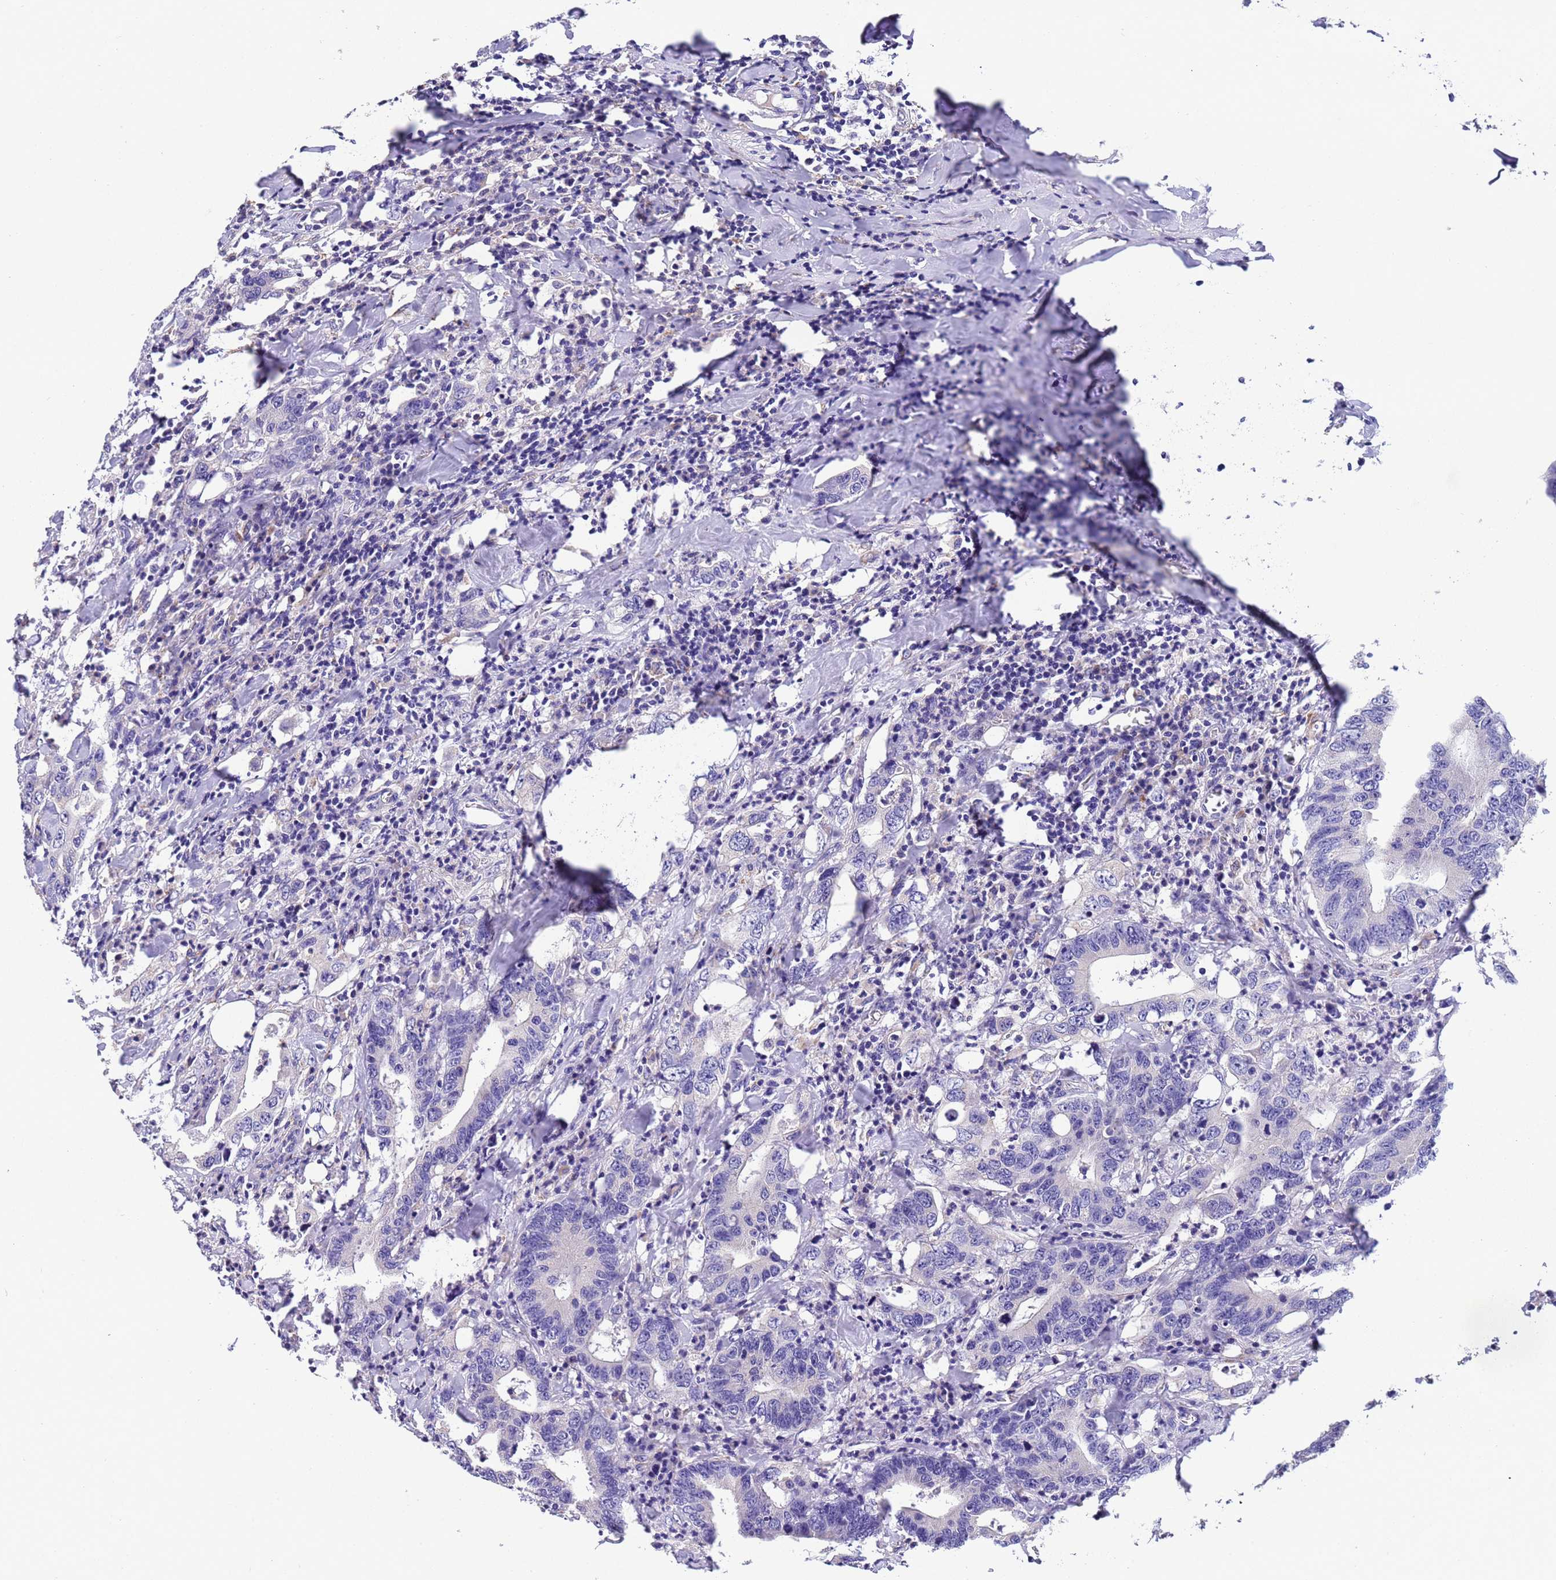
{"staining": {"intensity": "negative", "quantity": "none", "location": "none"}, "tissue": "colorectal cancer", "cell_type": "Tumor cells", "image_type": "cancer", "snomed": [{"axis": "morphology", "description": "Adenocarcinoma, NOS"}, {"axis": "topography", "description": "Colon"}], "caption": "Human adenocarcinoma (colorectal) stained for a protein using immunohistochemistry (IHC) shows no positivity in tumor cells.", "gene": "SLC24A3", "patient": {"sex": "female", "age": 75}}